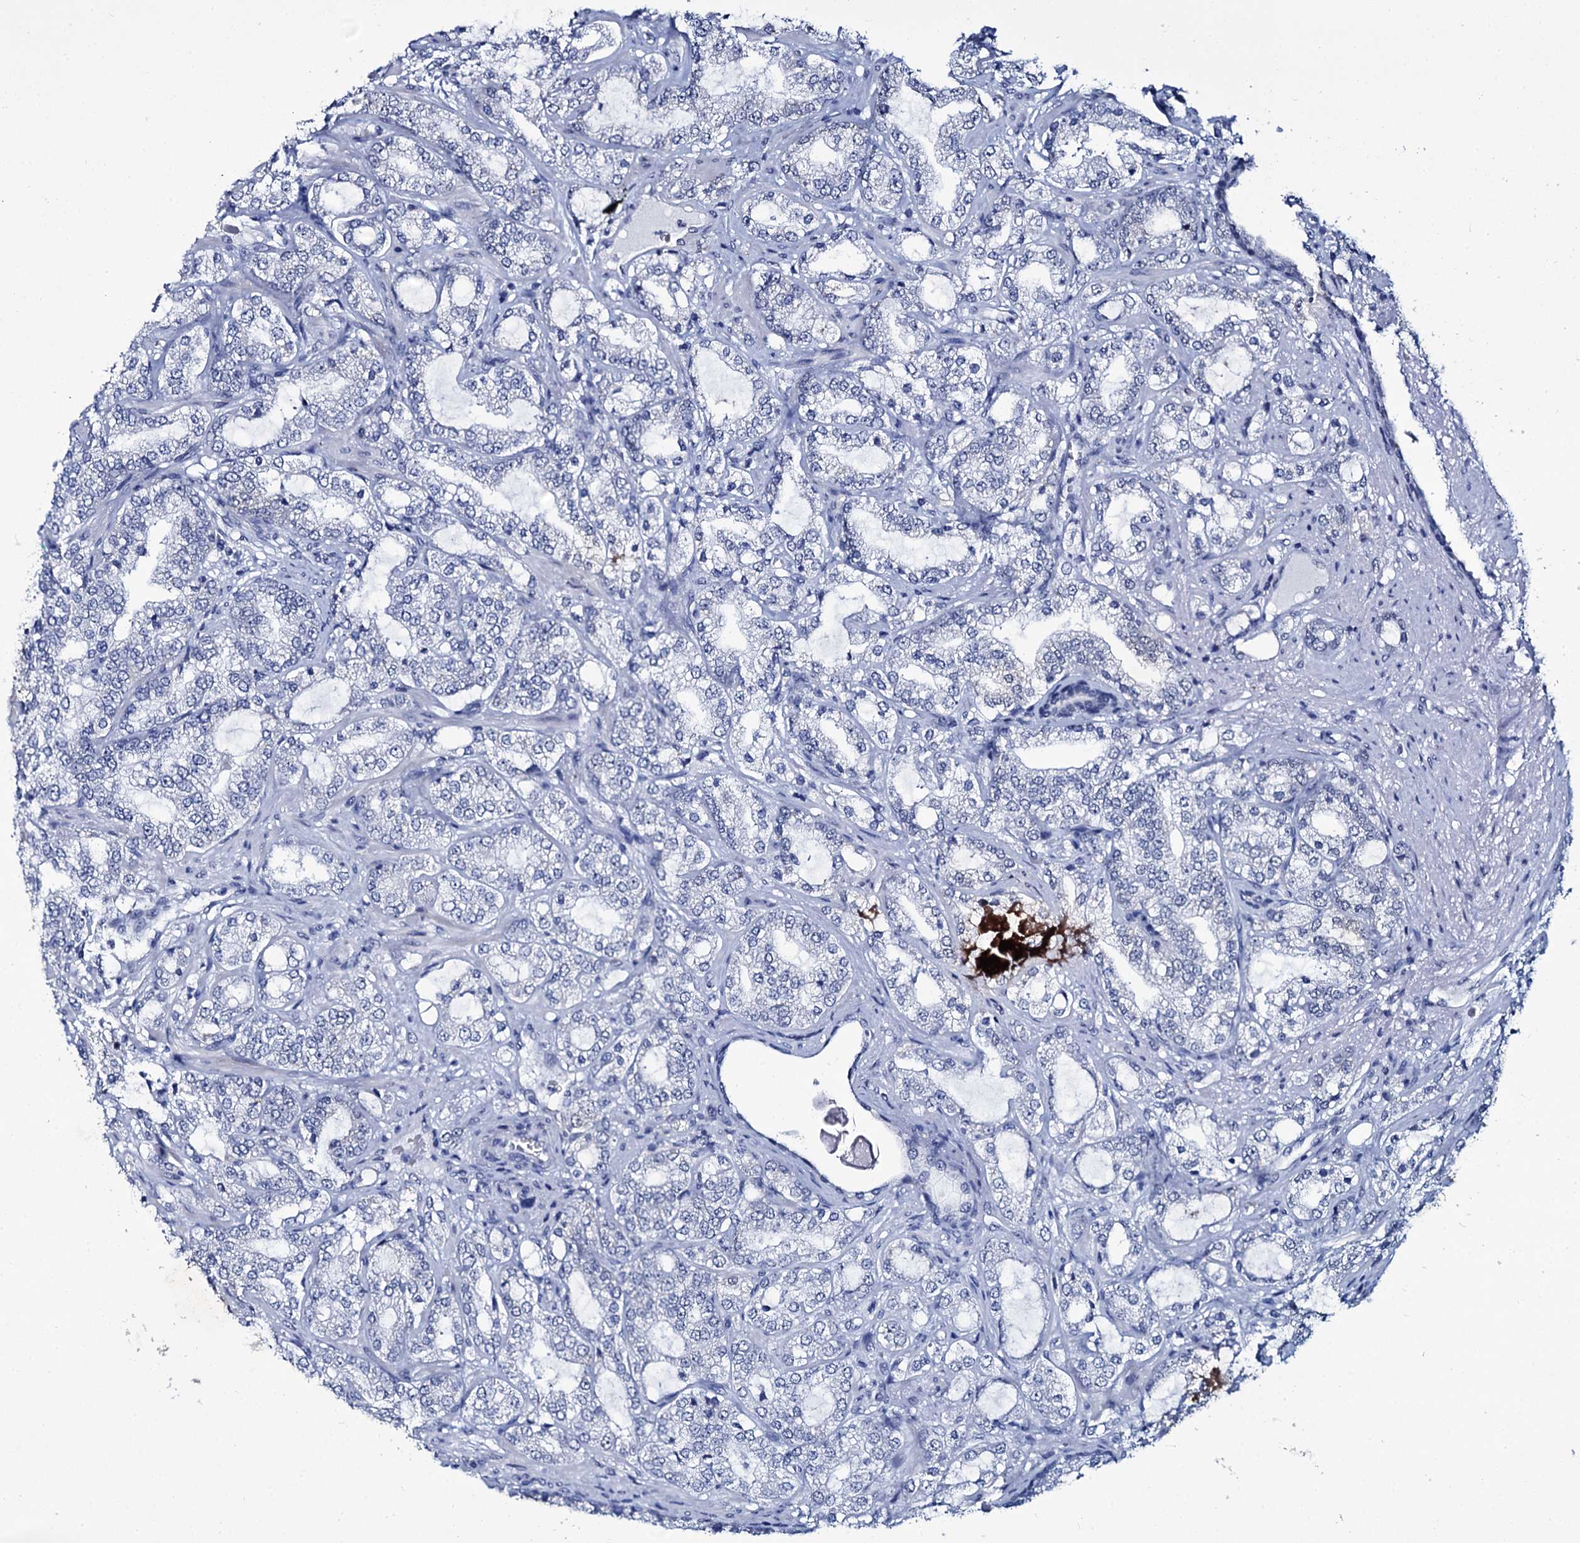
{"staining": {"intensity": "negative", "quantity": "none", "location": "none"}, "tissue": "prostate cancer", "cell_type": "Tumor cells", "image_type": "cancer", "snomed": [{"axis": "morphology", "description": "Adenocarcinoma, High grade"}, {"axis": "topography", "description": "Prostate"}], "caption": "Histopathology image shows no protein staining in tumor cells of prostate cancer tissue.", "gene": "RPUSD4", "patient": {"sex": "male", "age": 64}}